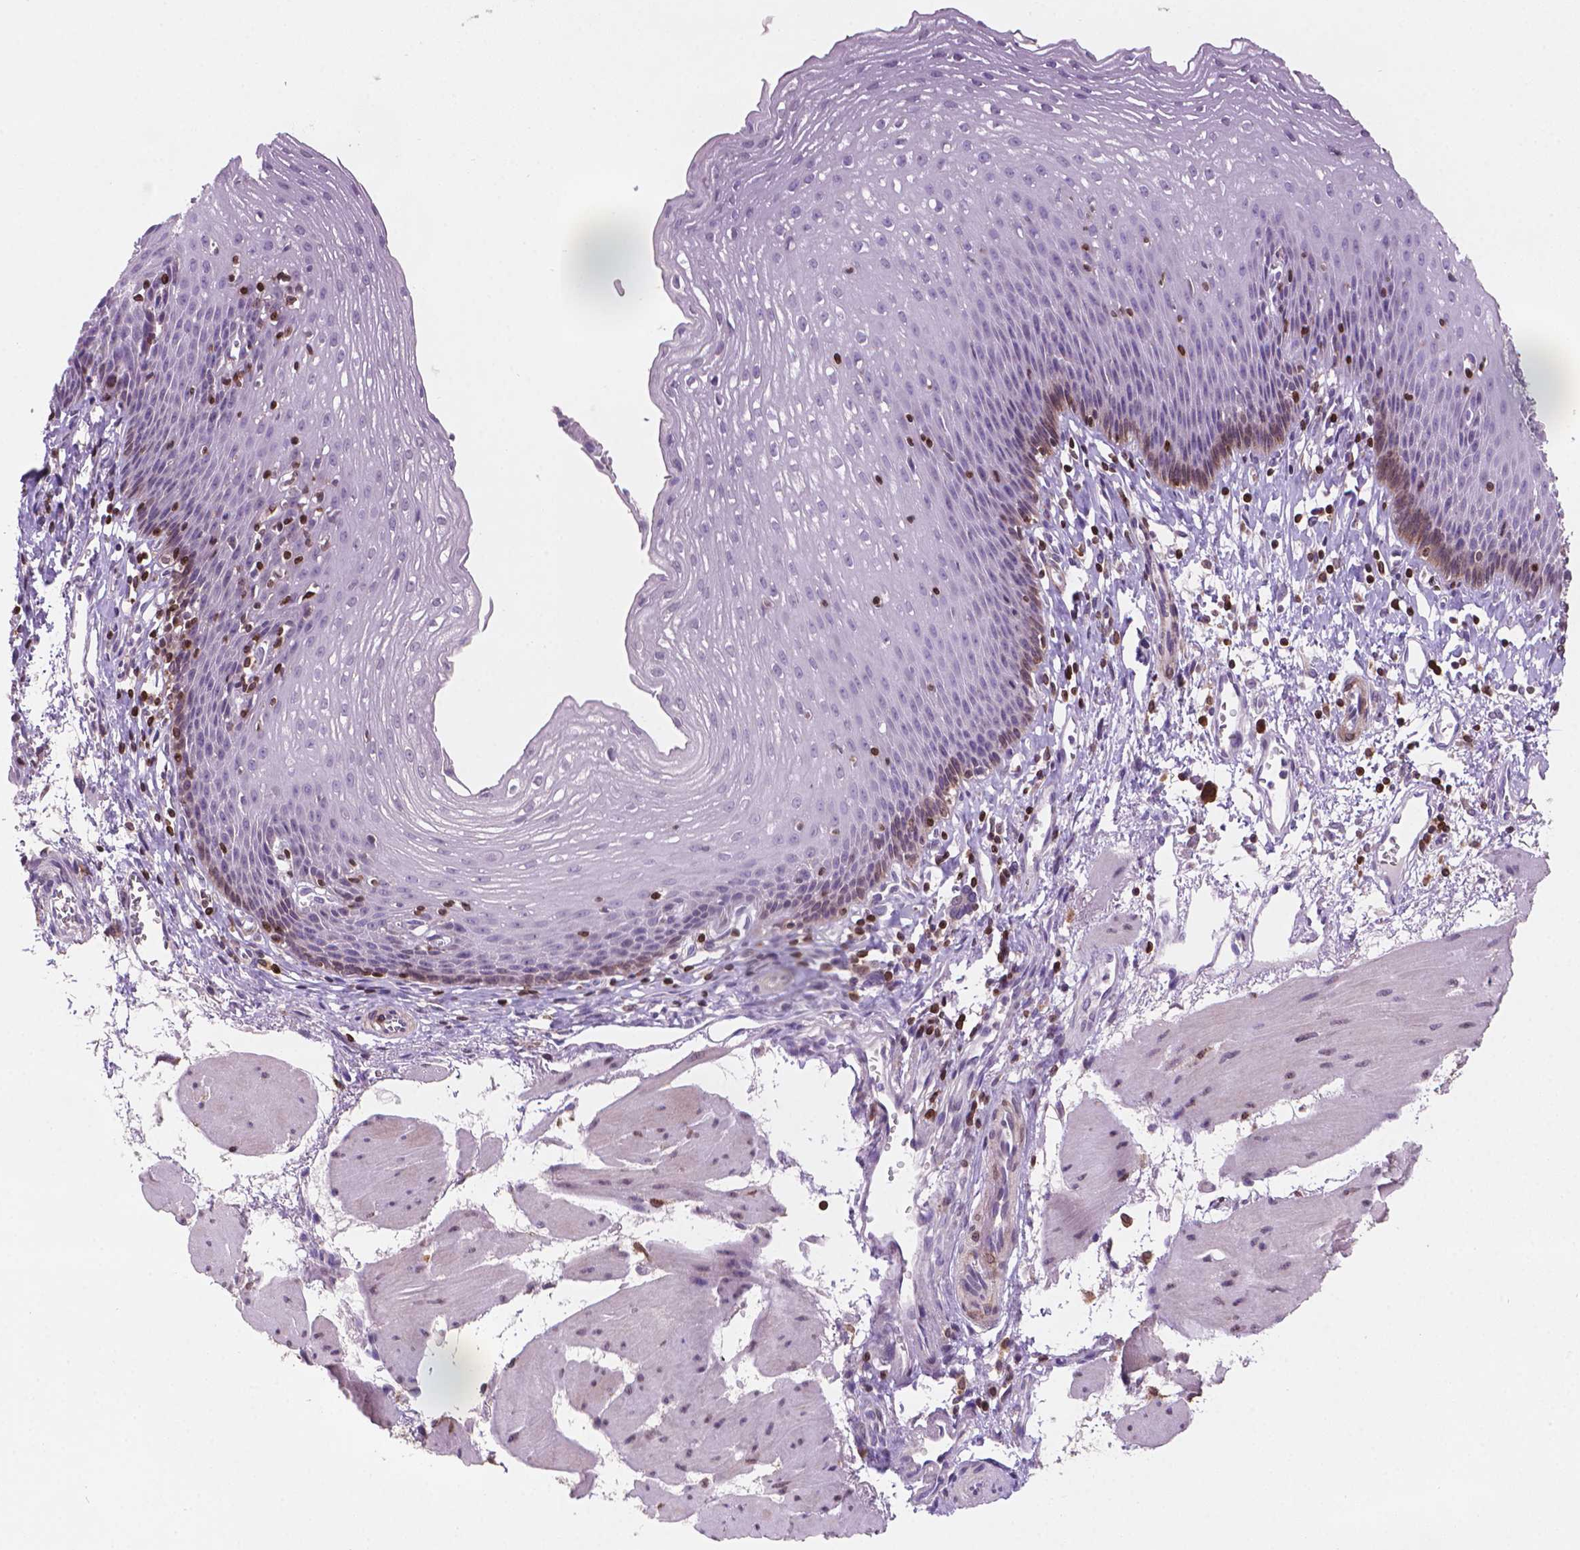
{"staining": {"intensity": "moderate", "quantity": "<25%", "location": "cytoplasmic/membranous"}, "tissue": "esophagus", "cell_type": "Squamous epithelial cells", "image_type": "normal", "snomed": [{"axis": "morphology", "description": "Normal tissue, NOS"}, {"axis": "topography", "description": "Esophagus"}], "caption": "Immunohistochemical staining of normal human esophagus shows <25% levels of moderate cytoplasmic/membranous protein staining in about <25% of squamous epithelial cells.", "gene": "BCL2", "patient": {"sex": "female", "age": 64}}